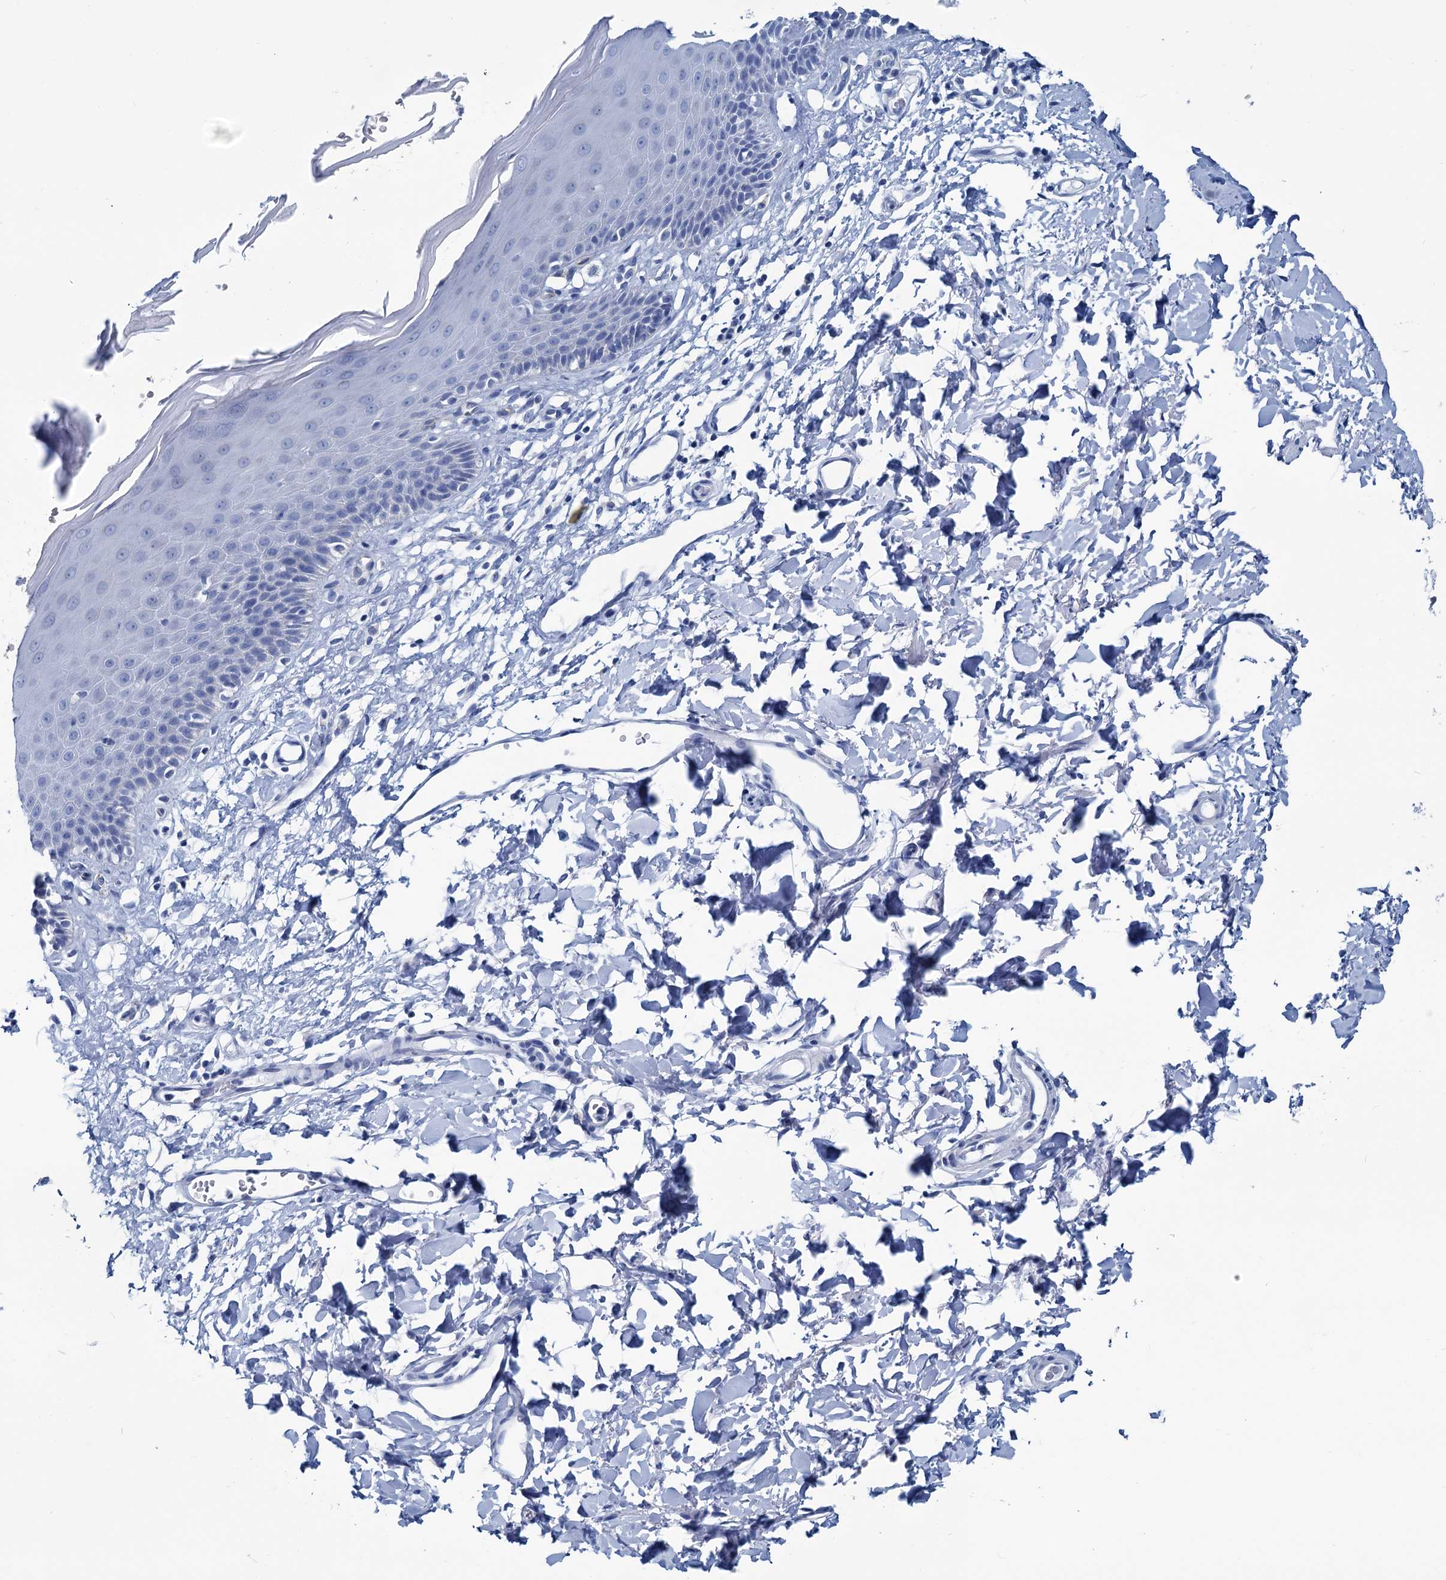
{"staining": {"intensity": "negative", "quantity": "none", "location": "none"}, "tissue": "skin", "cell_type": "Epidermal cells", "image_type": "normal", "snomed": [{"axis": "morphology", "description": "Normal tissue, NOS"}, {"axis": "topography", "description": "Vulva"}], "caption": "Immunohistochemistry (IHC) histopathology image of unremarkable skin: human skin stained with DAB (3,3'-diaminobenzidine) shows no significant protein staining in epidermal cells. The staining was performed using DAB to visualize the protein expression in brown, while the nuclei were stained in blue with hematoxylin (Magnification: 20x).", "gene": "SLC1A3", "patient": {"sex": "female", "age": 68}}